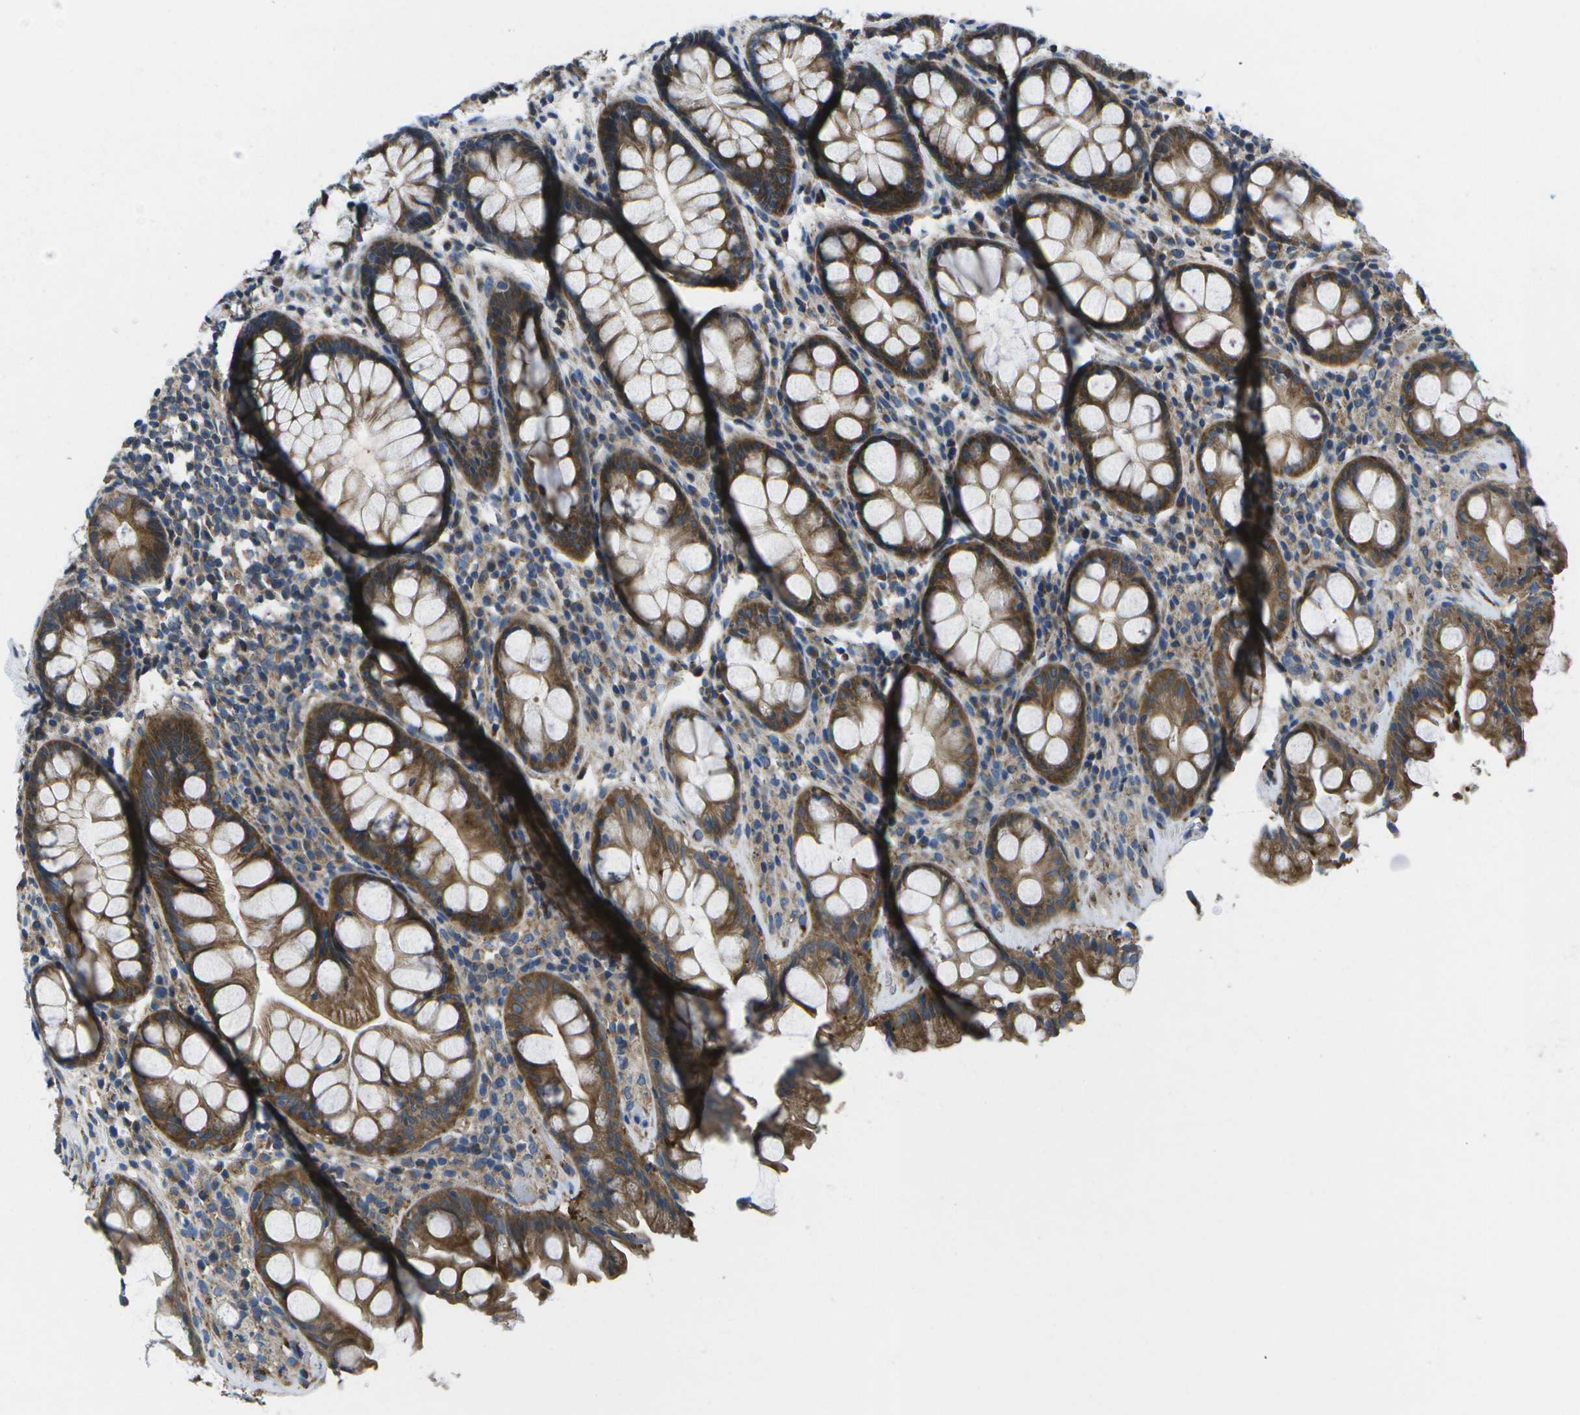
{"staining": {"intensity": "strong", "quantity": ">75%", "location": "cytoplasmic/membranous"}, "tissue": "rectum", "cell_type": "Glandular cells", "image_type": "normal", "snomed": [{"axis": "morphology", "description": "Normal tissue, NOS"}, {"axis": "topography", "description": "Rectum"}], "caption": "Rectum stained with DAB IHC shows high levels of strong cytoplasmic/membranous expression in about >75% of glandular cells. The protein of interest is stained brown, and the nuclei are stained in blue (DAB (3,3'-diaminobenzidine) IHC with brightfield microscopy, high magnification).", "gene": "MVK", "patient": {"sex": "male", "age": 64}}